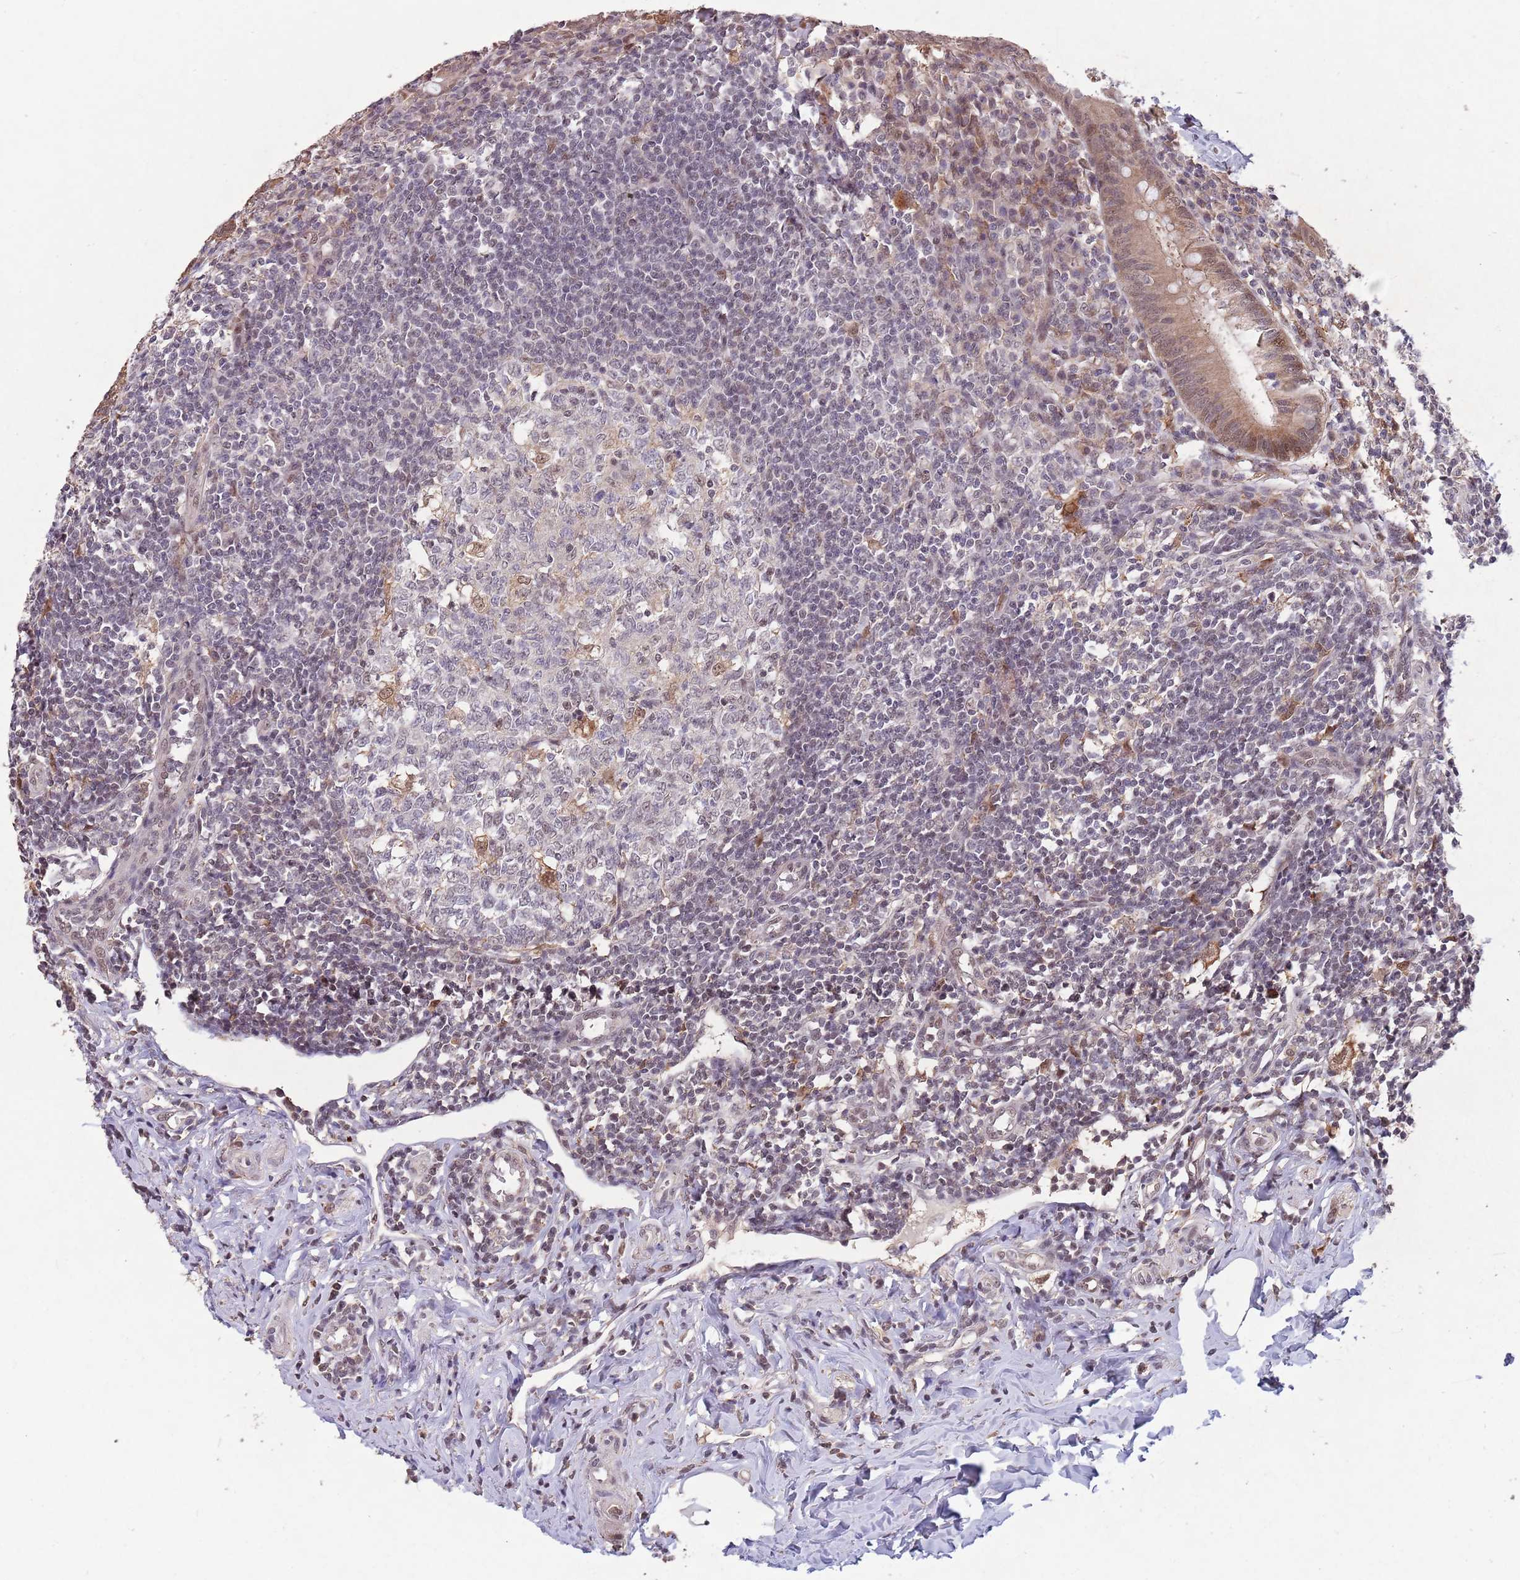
{"staining": {"intensity": "strong", "quantity": ">75%", "location": "cytoplasmic/membranous,nuclear"}, "tissue": "appendix", "cell_type": "Glandular cells", "image_type": "normal", "snomed": [{"axis": "morphology", "description": "Normal tissue, NOS"}, {"axis": "topography", "description": "Appendix"}], "caption": "Strong cytoplasmic/membranous,nuclear staining is identified in approximately >75% of glandular cells in unremarkable appendix.", "gene": "ZNF639", "patient": {"sex": "female", "age": 33}}